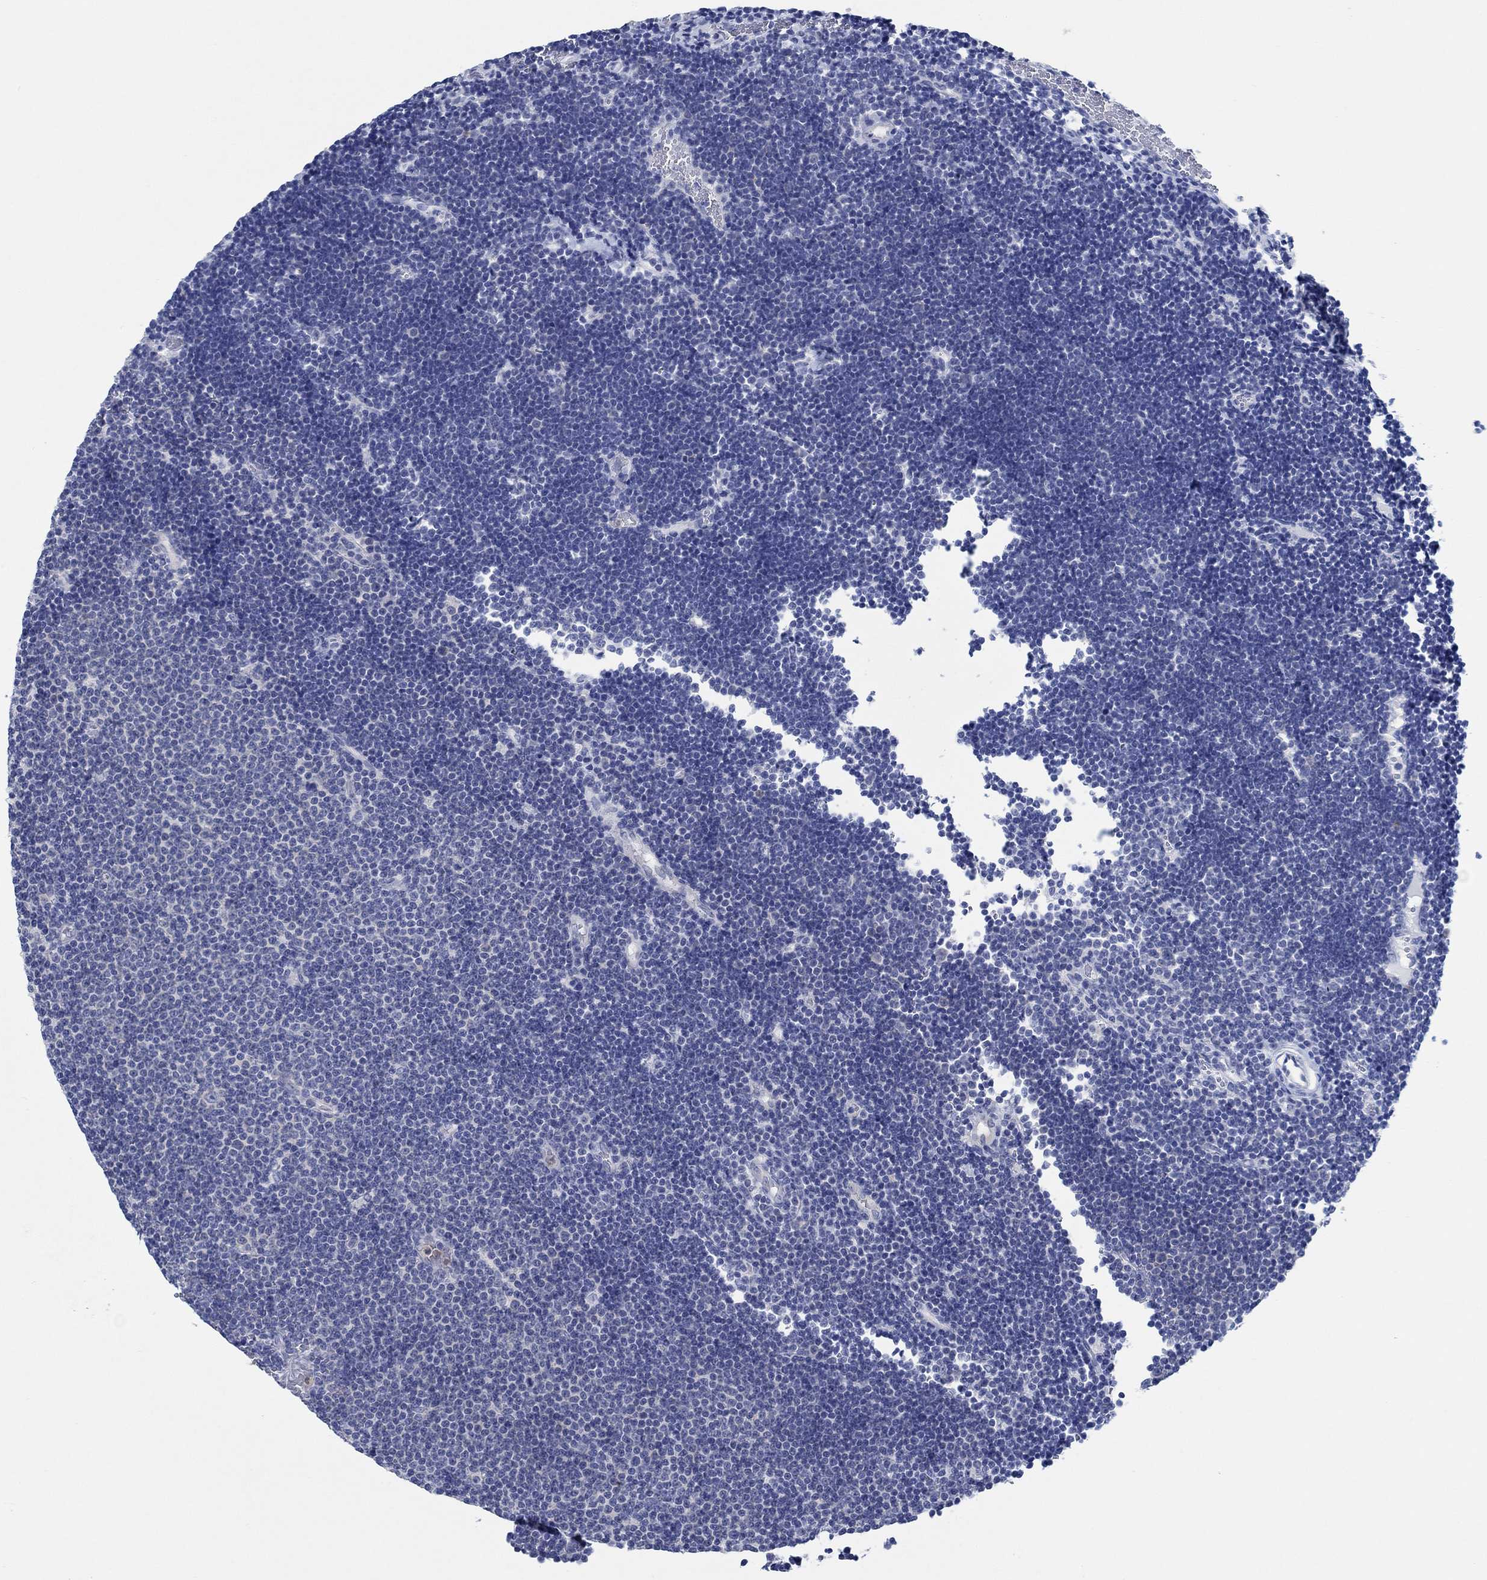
{"staining": {"intensity": "negative", "quantity": "none", "location": "none"}, "tissue": "lymphoma", "cell_type": "Tumor cells", "image_type": "cancer", "snomed": [{"axis": "morphology", "description": "Malignant lymphoma, non-Hodgkin's type, Low grade"}, {"axis": "topography", "description": "Brain"}], "caption": "Immunohistochemistry of lymphoma displays no staining in tumor cells.", "gene": "ZNF671", "patient": {"sex": "female", "age": 66}}